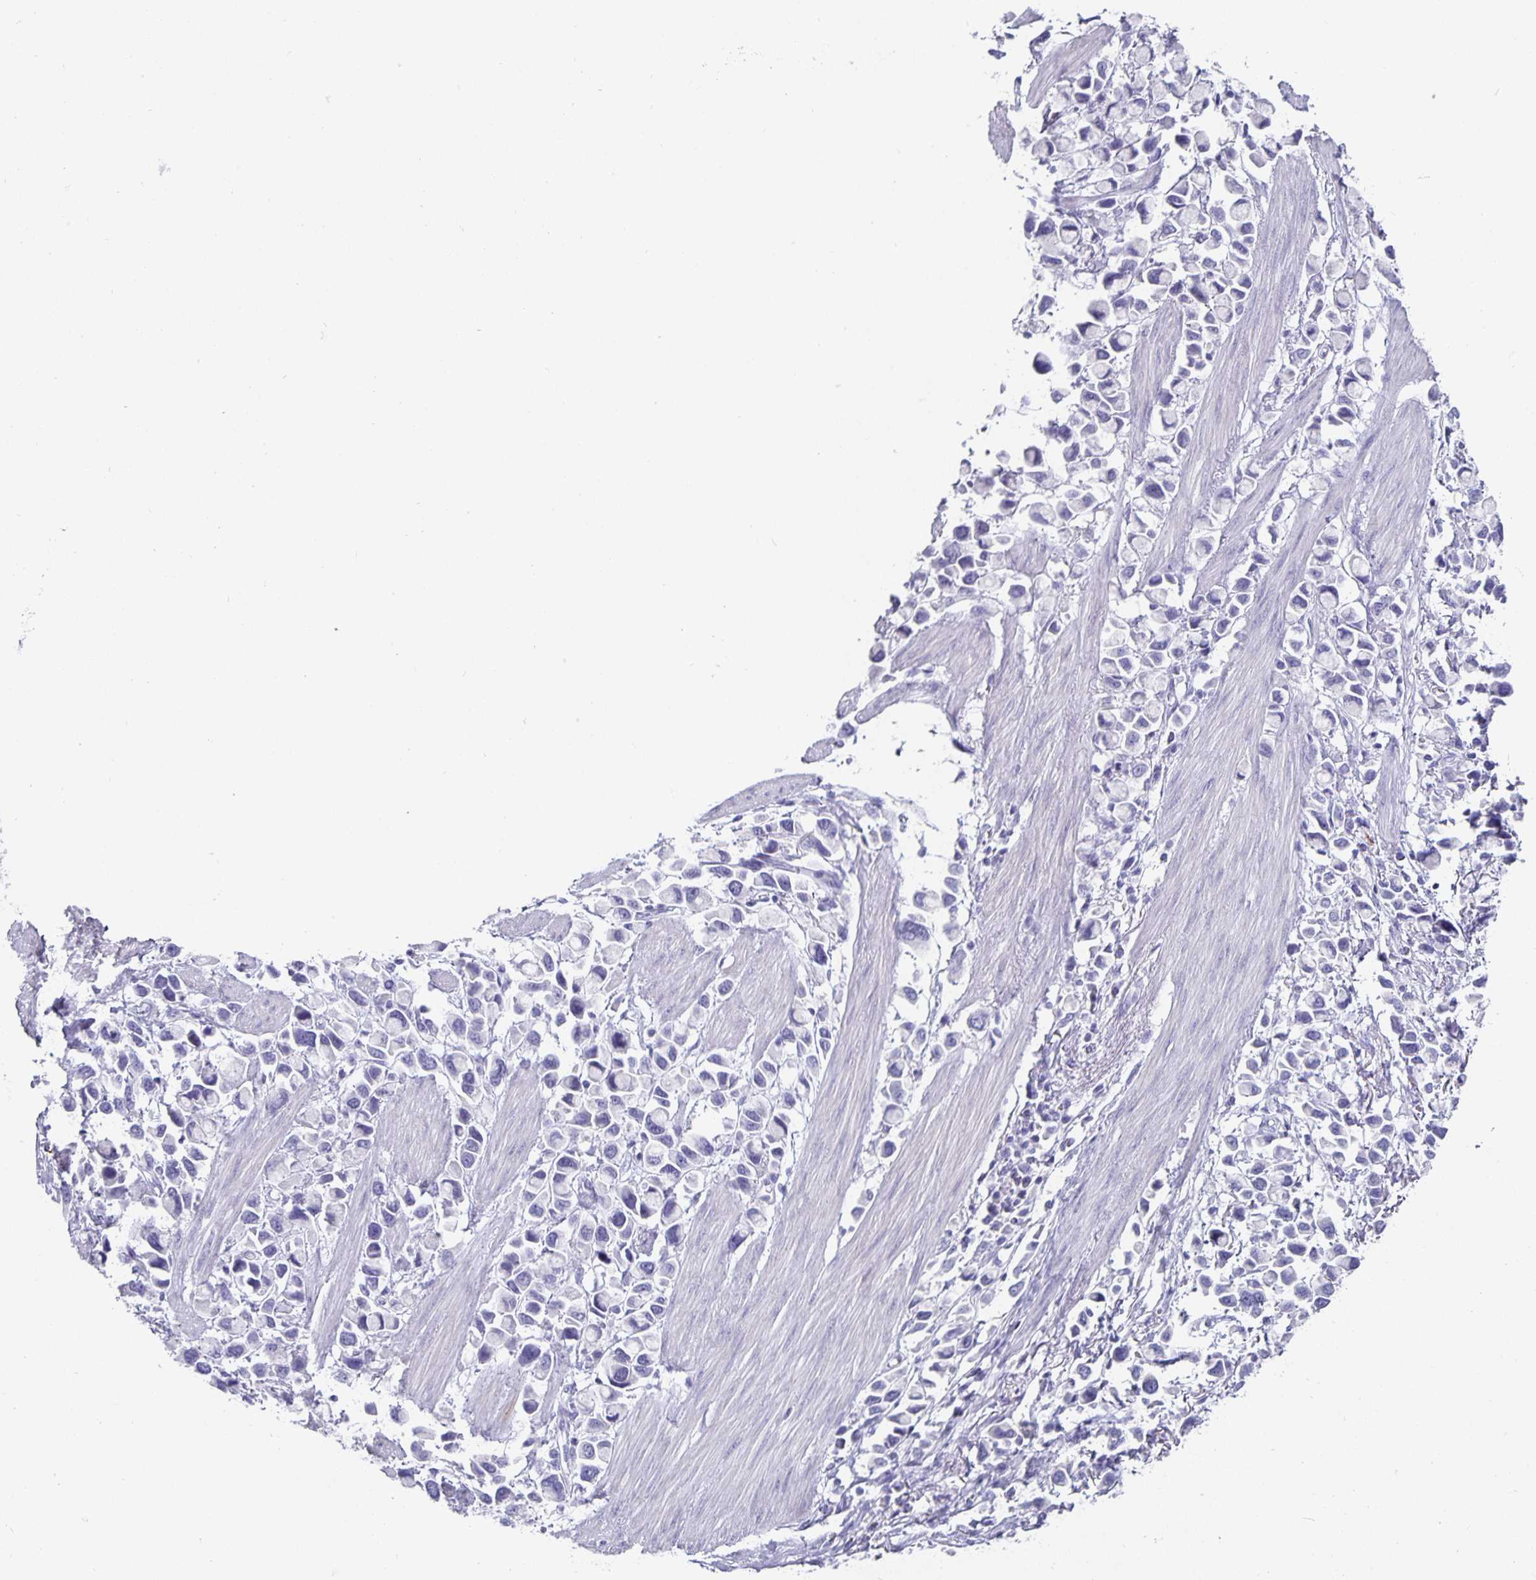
{"staining": {"intensity": "negative", "quantity": "none", "location": "none"}, "tissue": "stomach cancer", "cell_type": "Tumor cells", "image_type": "cancer", "snomed": [{"axis": "morphology", "description": "Adenocarcinoma, NOS"}, {"axis": "topography", "description": "Stomach"}], "caption": "Tumor cells show no significant expression in stomach cancer.", "gene": "CHGA", "patient": {"sex": "female", "age": 81}}